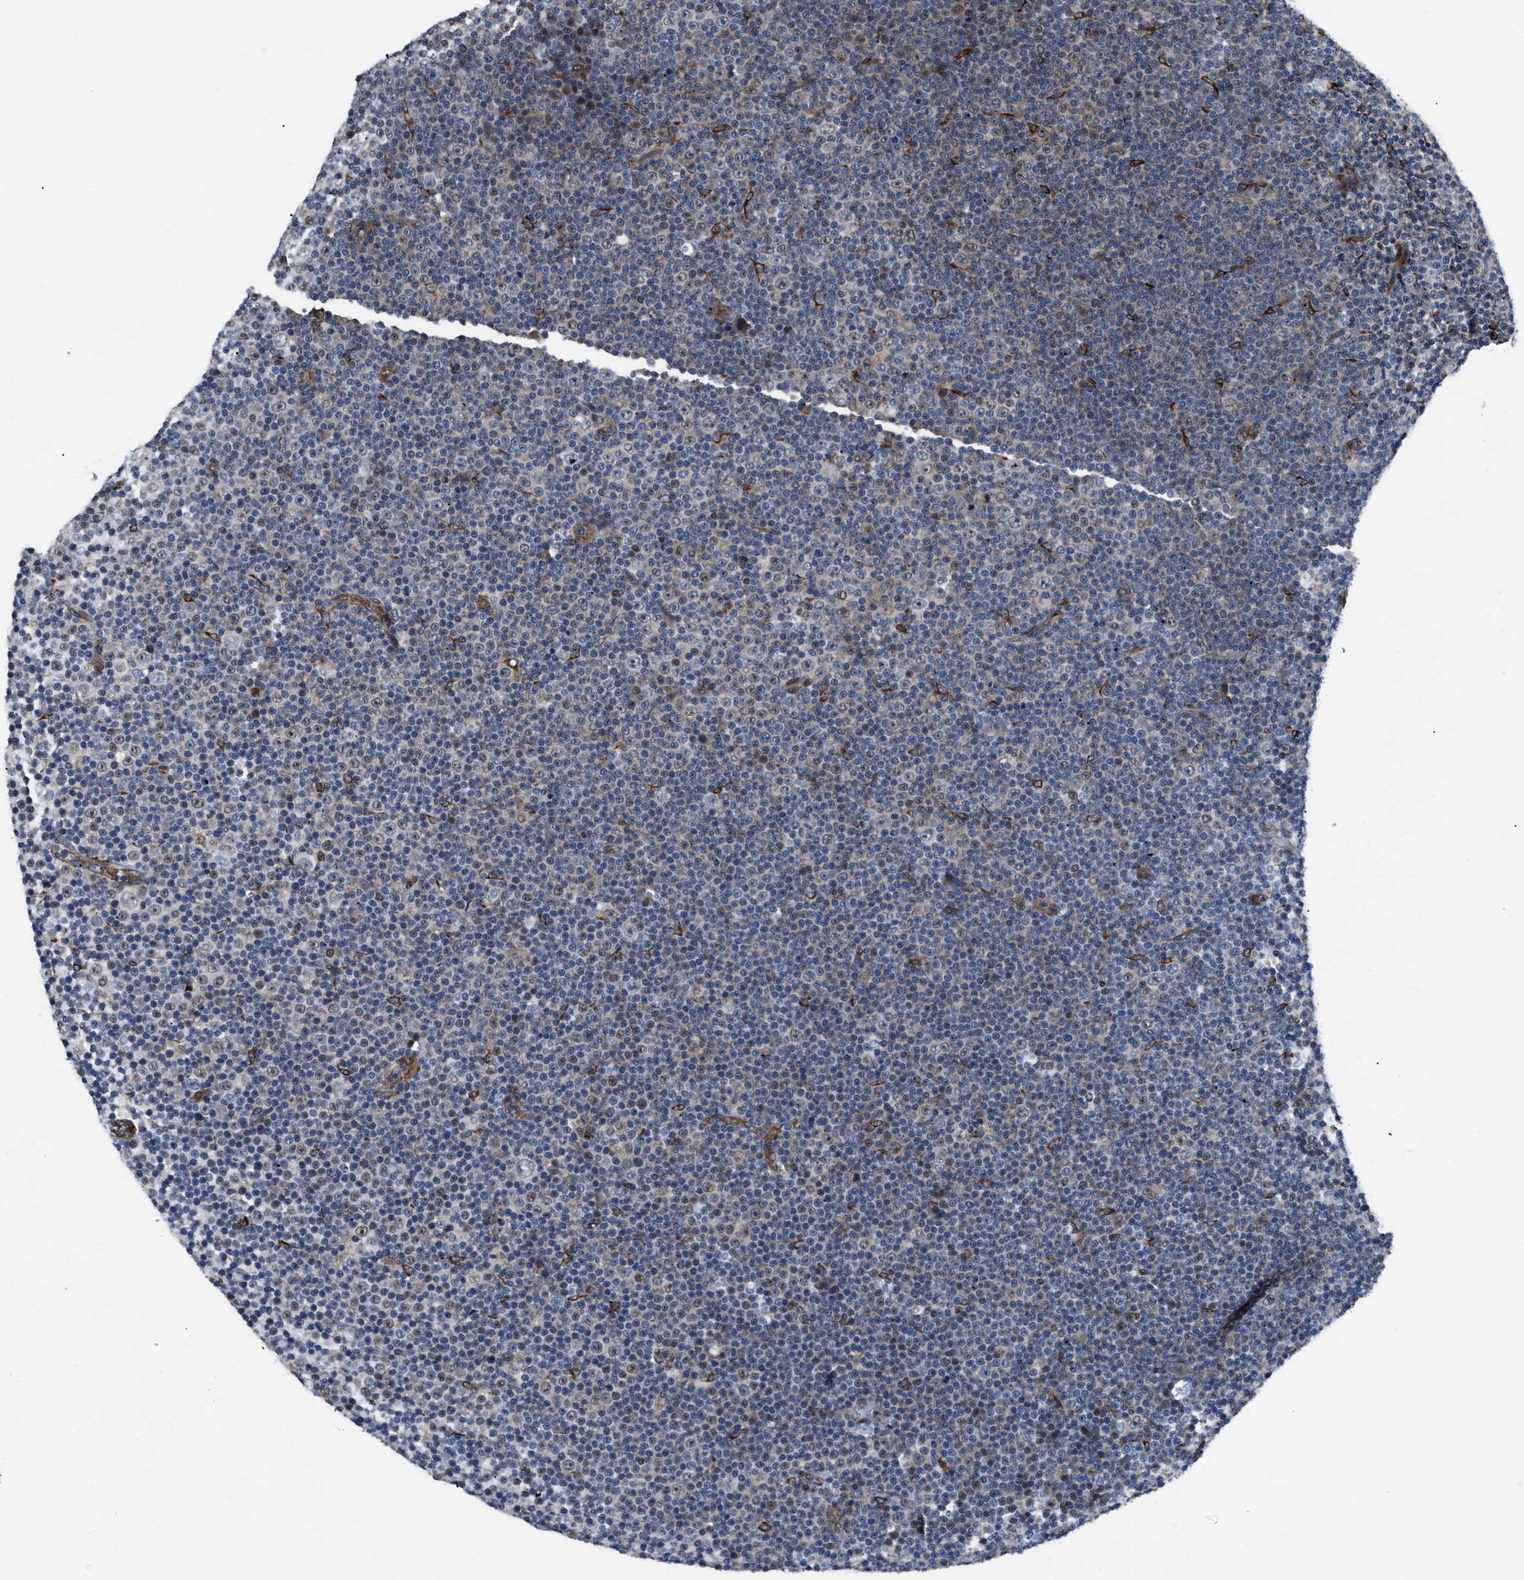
{"staining": {"intensity": "weak", "quantity": "25%-75%", "location": "nuclear"}, "tissue": "lymphoma", "cell_type": "Tumor cells", "image_type": "cancer", "snomed": [{"axis": "morphology", "description": "Malignant lymphoma, non-Hodgkin's type, Low grade"}, {"axis": "topography", "description": "Lymph node"}], "caption": "Immunohistochemistry (IHC) staining of low-grade malignant lymphoma, non-Hodgkin's type, which reveals low levels of weak nuclear staining in approximately 25%-75% of tumor cells indicating weak nuclear protein staining. The staining was performed using DAB (brown) for protein detection and nuclei were counterstained in hematoxylin (blue).", "gene": "SELENOM", "patient": {"sex": "female", "age": 67}}